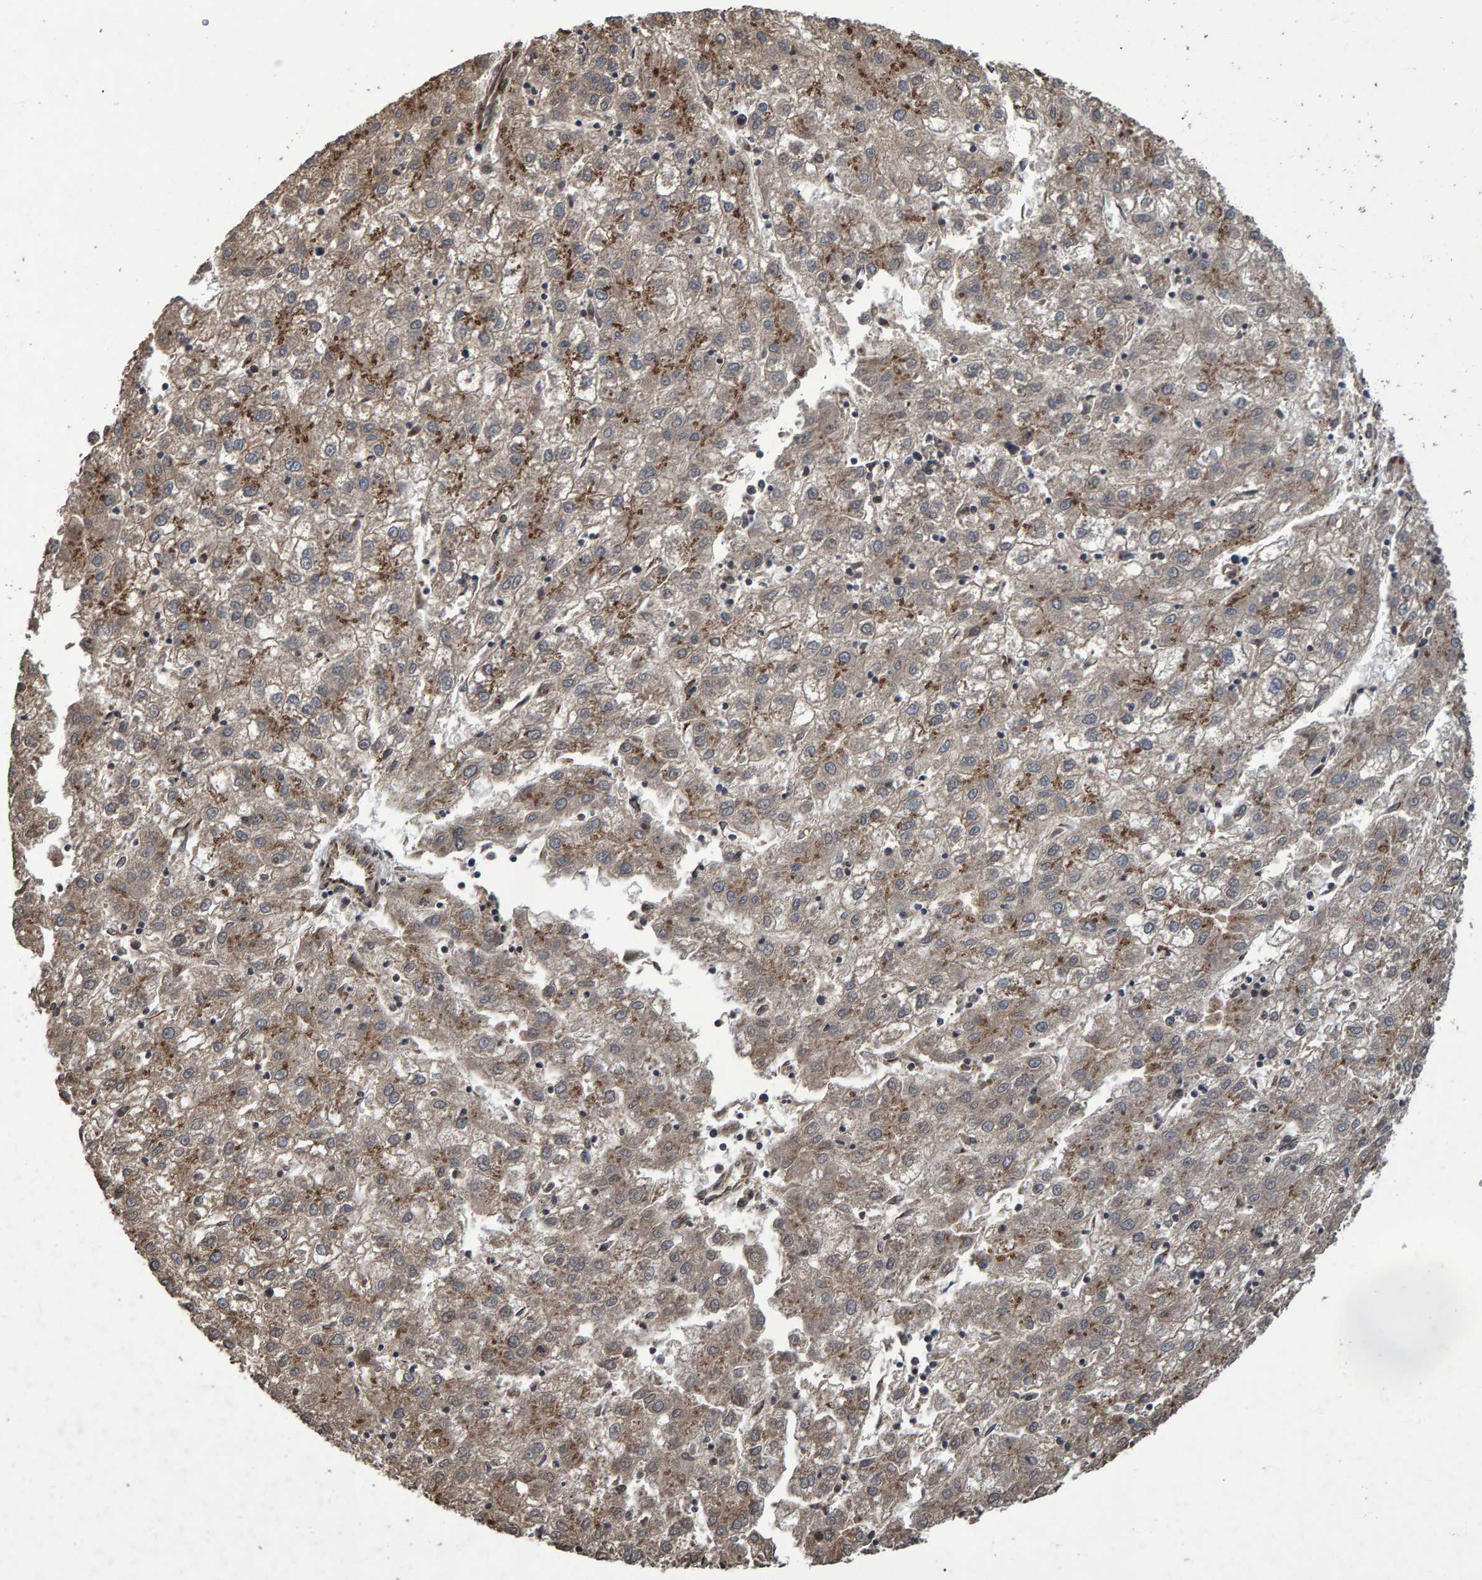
{"staining": {"intensity": "moderate", "quantity": ">75%", "location": "cytoplasmic/membranous"}, "tissue": "liver cancer", "cell_type": "Tumor cells", "image_type": "cancer", "snomed": [{"axis": "morphology", "description": "Carcinoma, Hepatocellular, NOS"}, {"axis": "topography", "description": "Liver"}], "caption": "Human liver cancer stained for a protein (brown) exhibits moderate cytoplasmic/membranous positive staining in about >75% of tumor cells.", "gene": "TRIM68", "patient": {"sex": "male", "age": 72}}